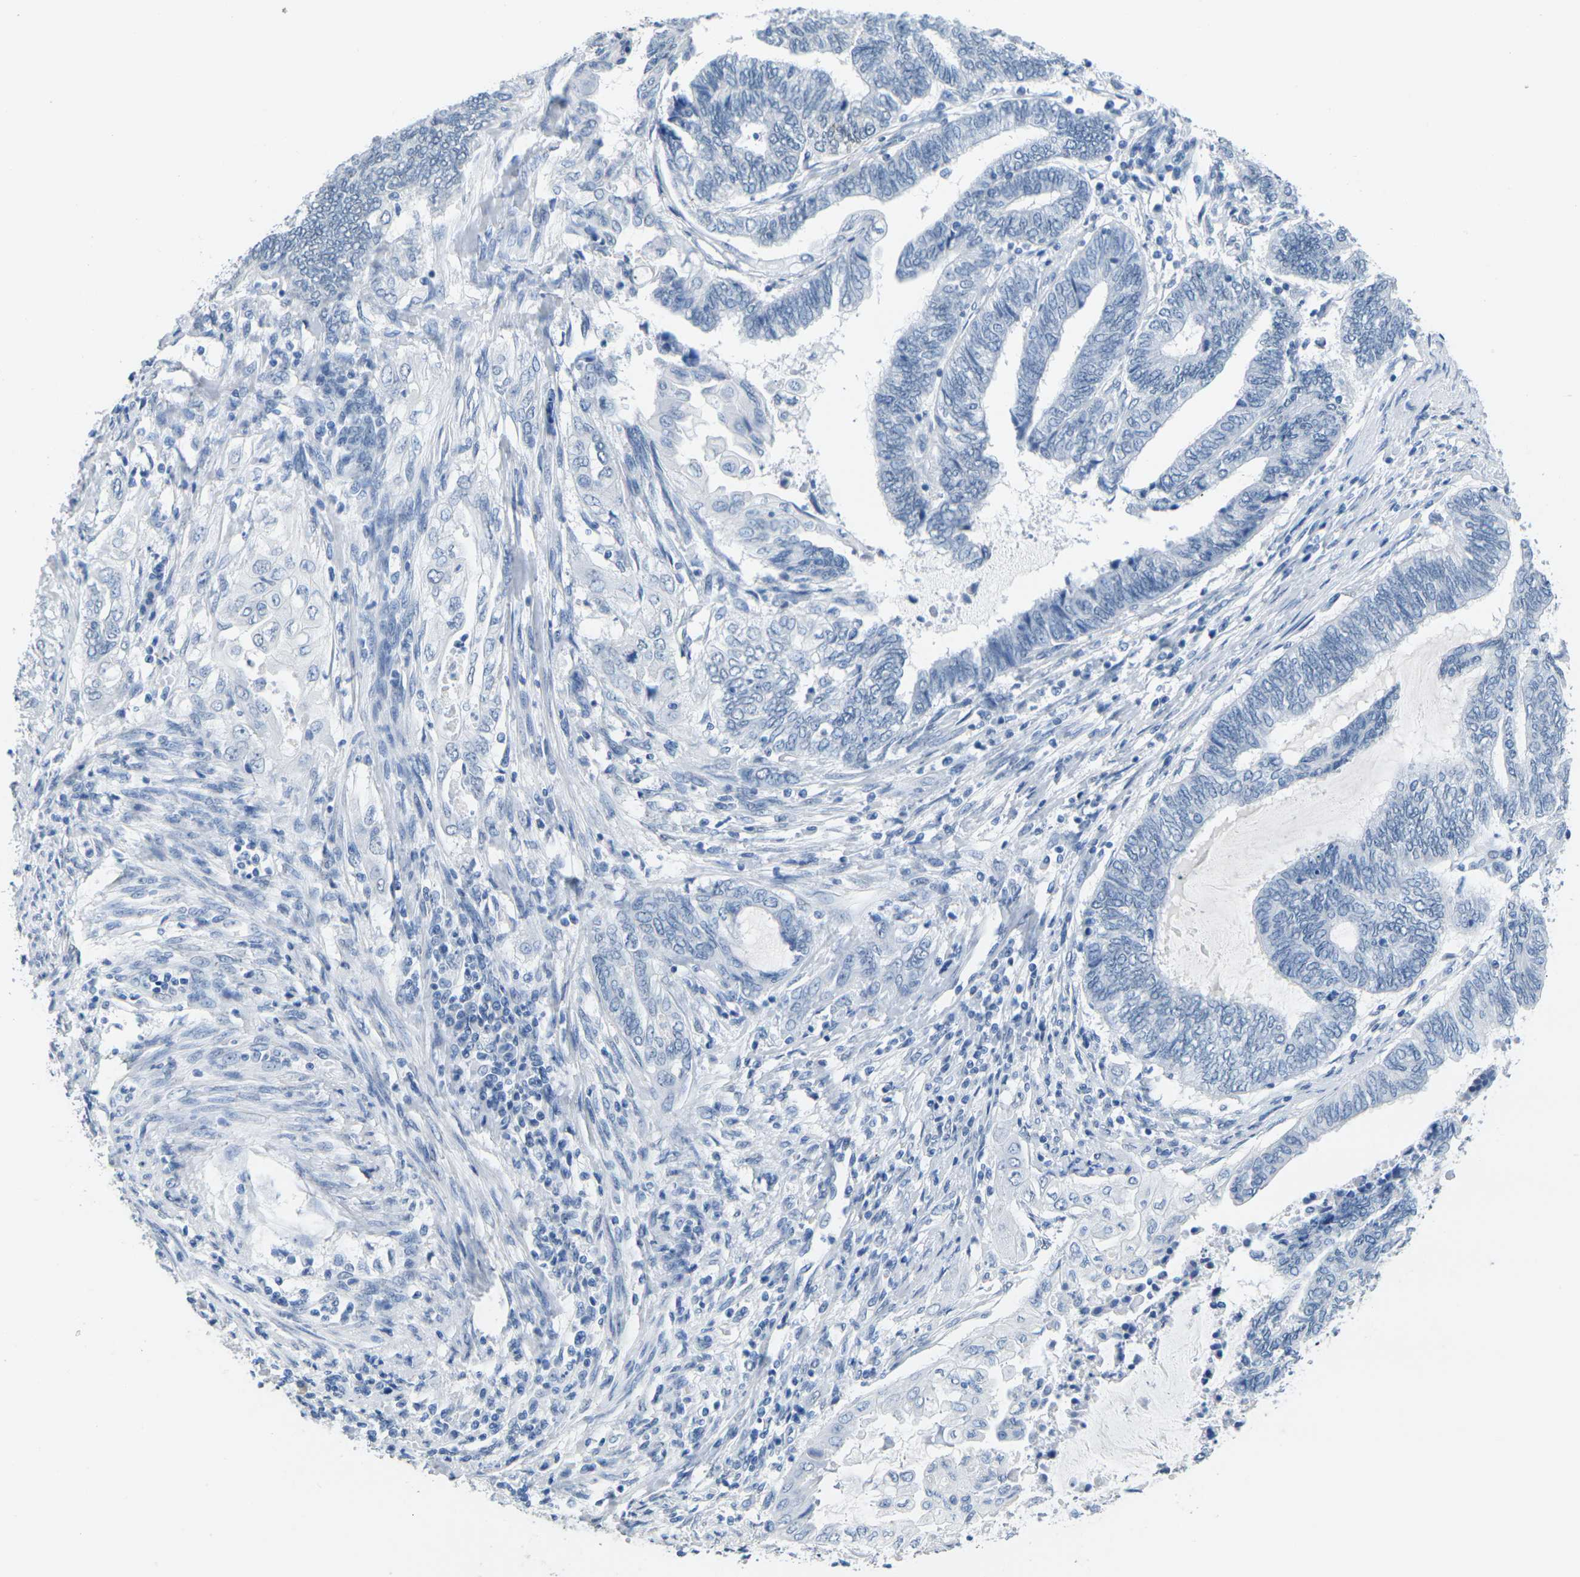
{"staining": {"intensity": "negative", "quantity": "none", "location": "none"}, "tissue": "endometrial cancer", "cell_type": "Tumor cells", "image_type": "cancer", "snomed": [{"axis": "morphology", "description": "Adenocarcinoma, NOS"}, {"axis": "topography", "description": "Uterus"}, {"axis": "topography", "description": "Endometrium"}], "caption": "There is no significant expression in tumor cells of adenocarcinoma (endometrial).", "gene": "CTAG1A", "patient": {"sex": "female", "age": 70}}